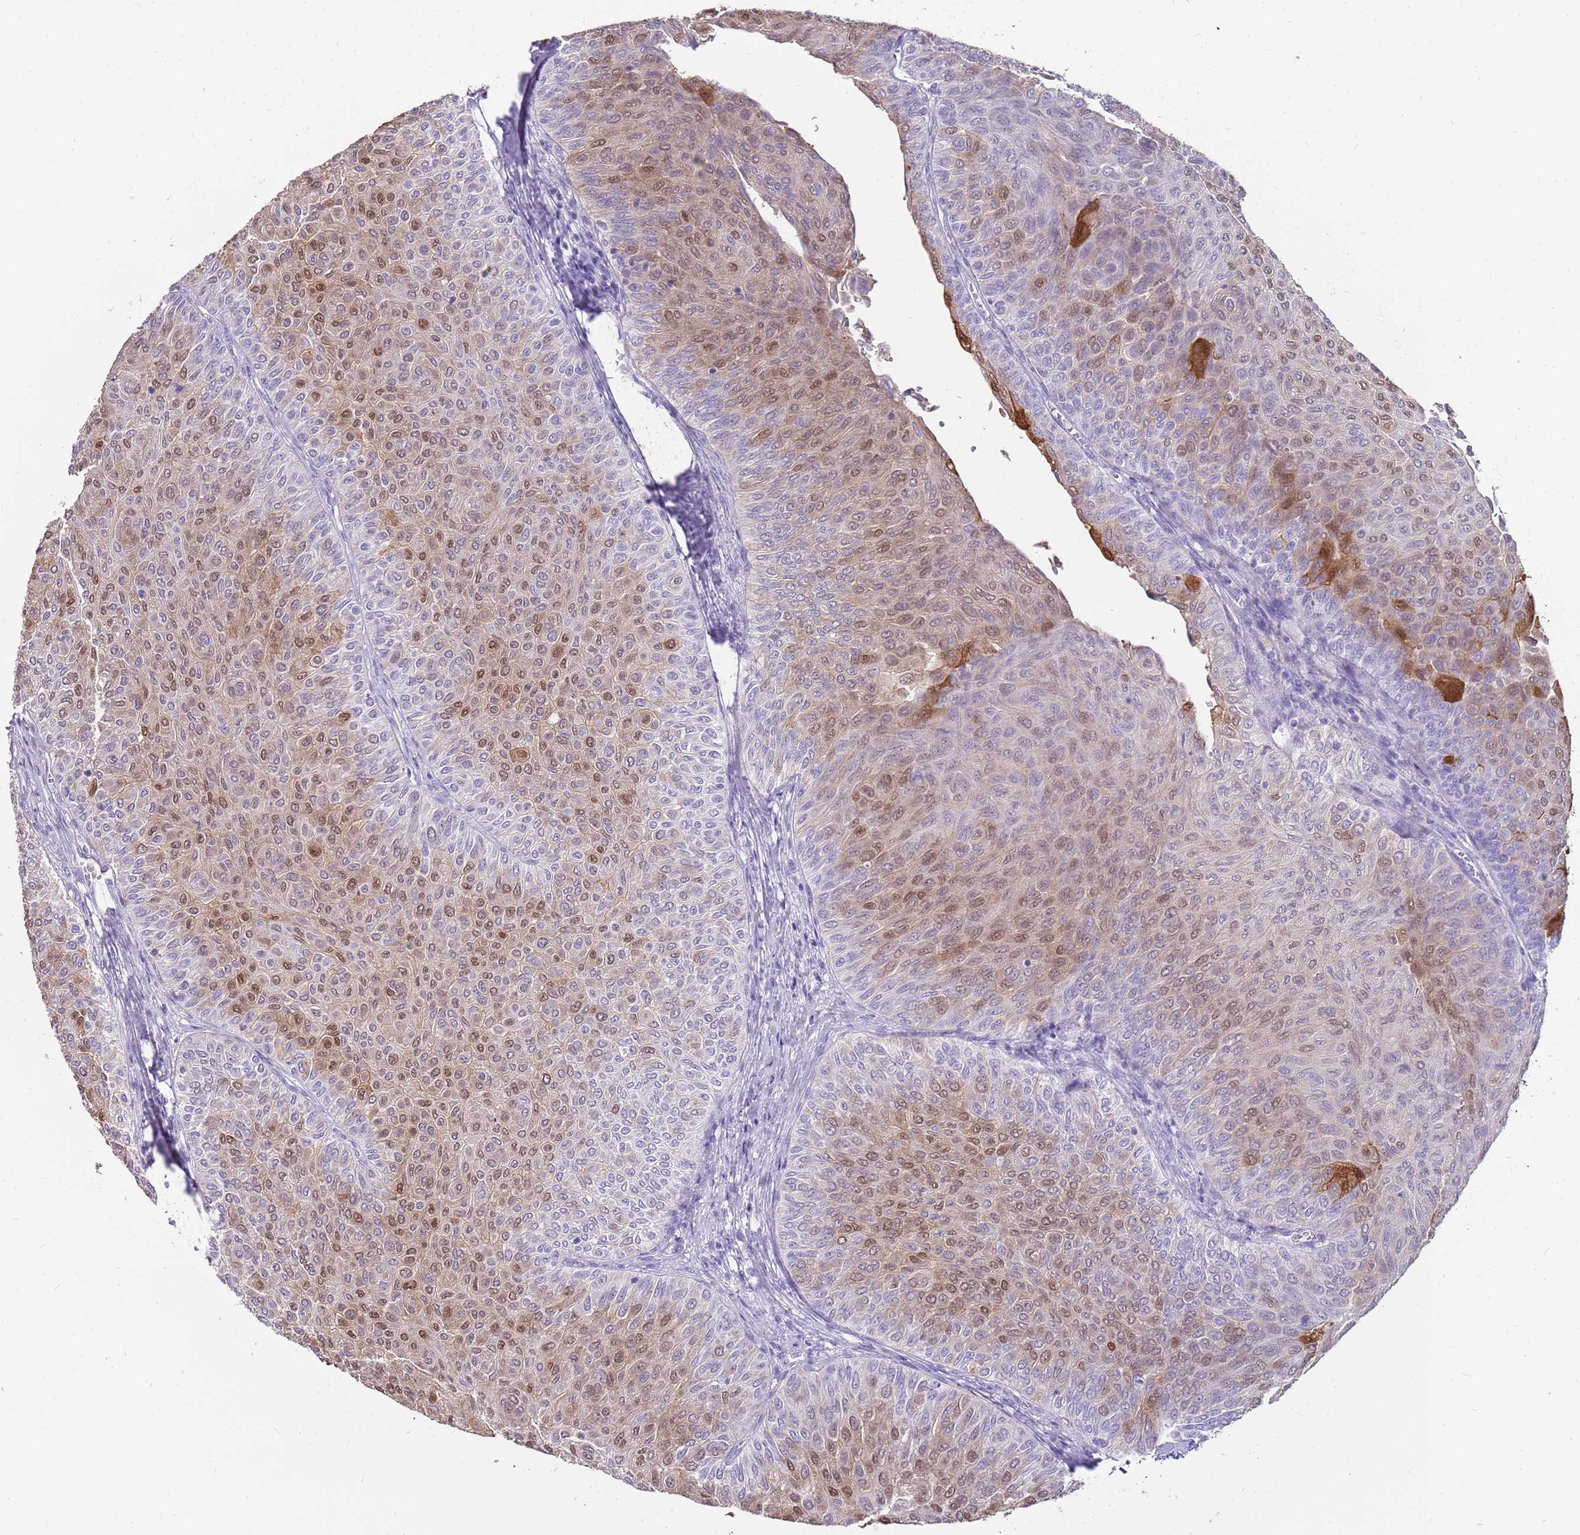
{"staining": {"intensity": "moderate", "quantity": ">75%", "location": "cytoplasmic/membranous,nuclear"}, "tissue": "urothelial cancer", "cell_type": "Tumor cells", "image_type": "cancer", "snomed": [{"axis": "morphology", "description": "Urothelial carcinoma, Low grade"}, {"axis": "topography", "description": "Urinary bladder"}], "caption": "Tumor cells exhibit moderate cytoplasmic/membranous and nuclear staining in approximately >75% of cells in urothelial carcinoma (low-grade).", "gene": "NBPF3", "patient": {"sex": "male", "age": 78}}